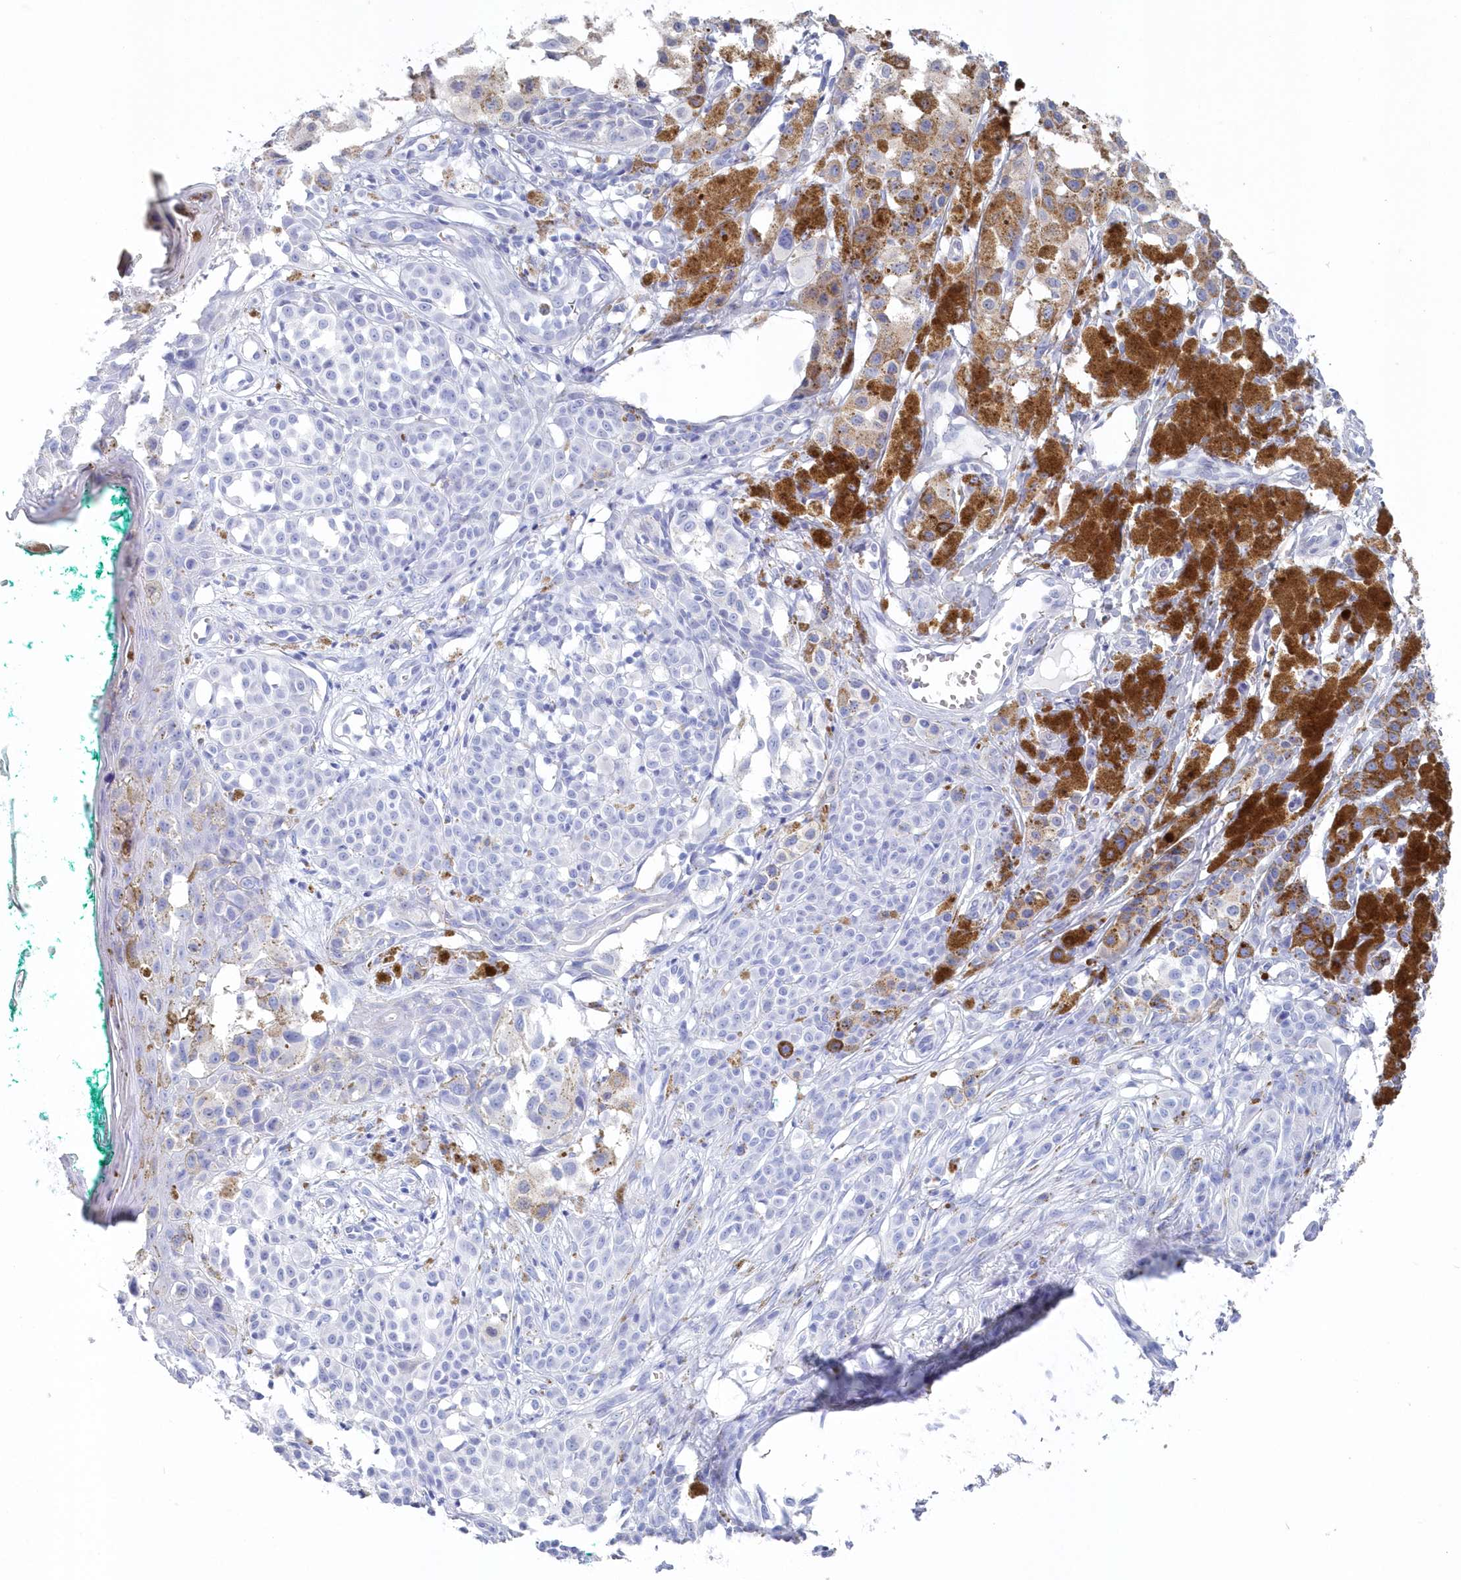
{"staining": {"intensity": "negative", "quantity": "none", "location": "none"}, "tissue": "melanoma", "cell_type": "Tumor cells", "image_type": "cancer", "snomed": [{"axis": "morphology", "description": "Malignant melanoma, NOS"}, {"axis": "topography", "description": "Skin of leg"}], "caption": "Malignant melanoma was stained to show a protein in brown. There is no significant staining in tumor cells. (DAB immunohistochemistry (IHC) visualized using brightfield microscopy, high magnification).", "gene": "CSNK1G2", "patient": {"sex": "female", "age": 72}}